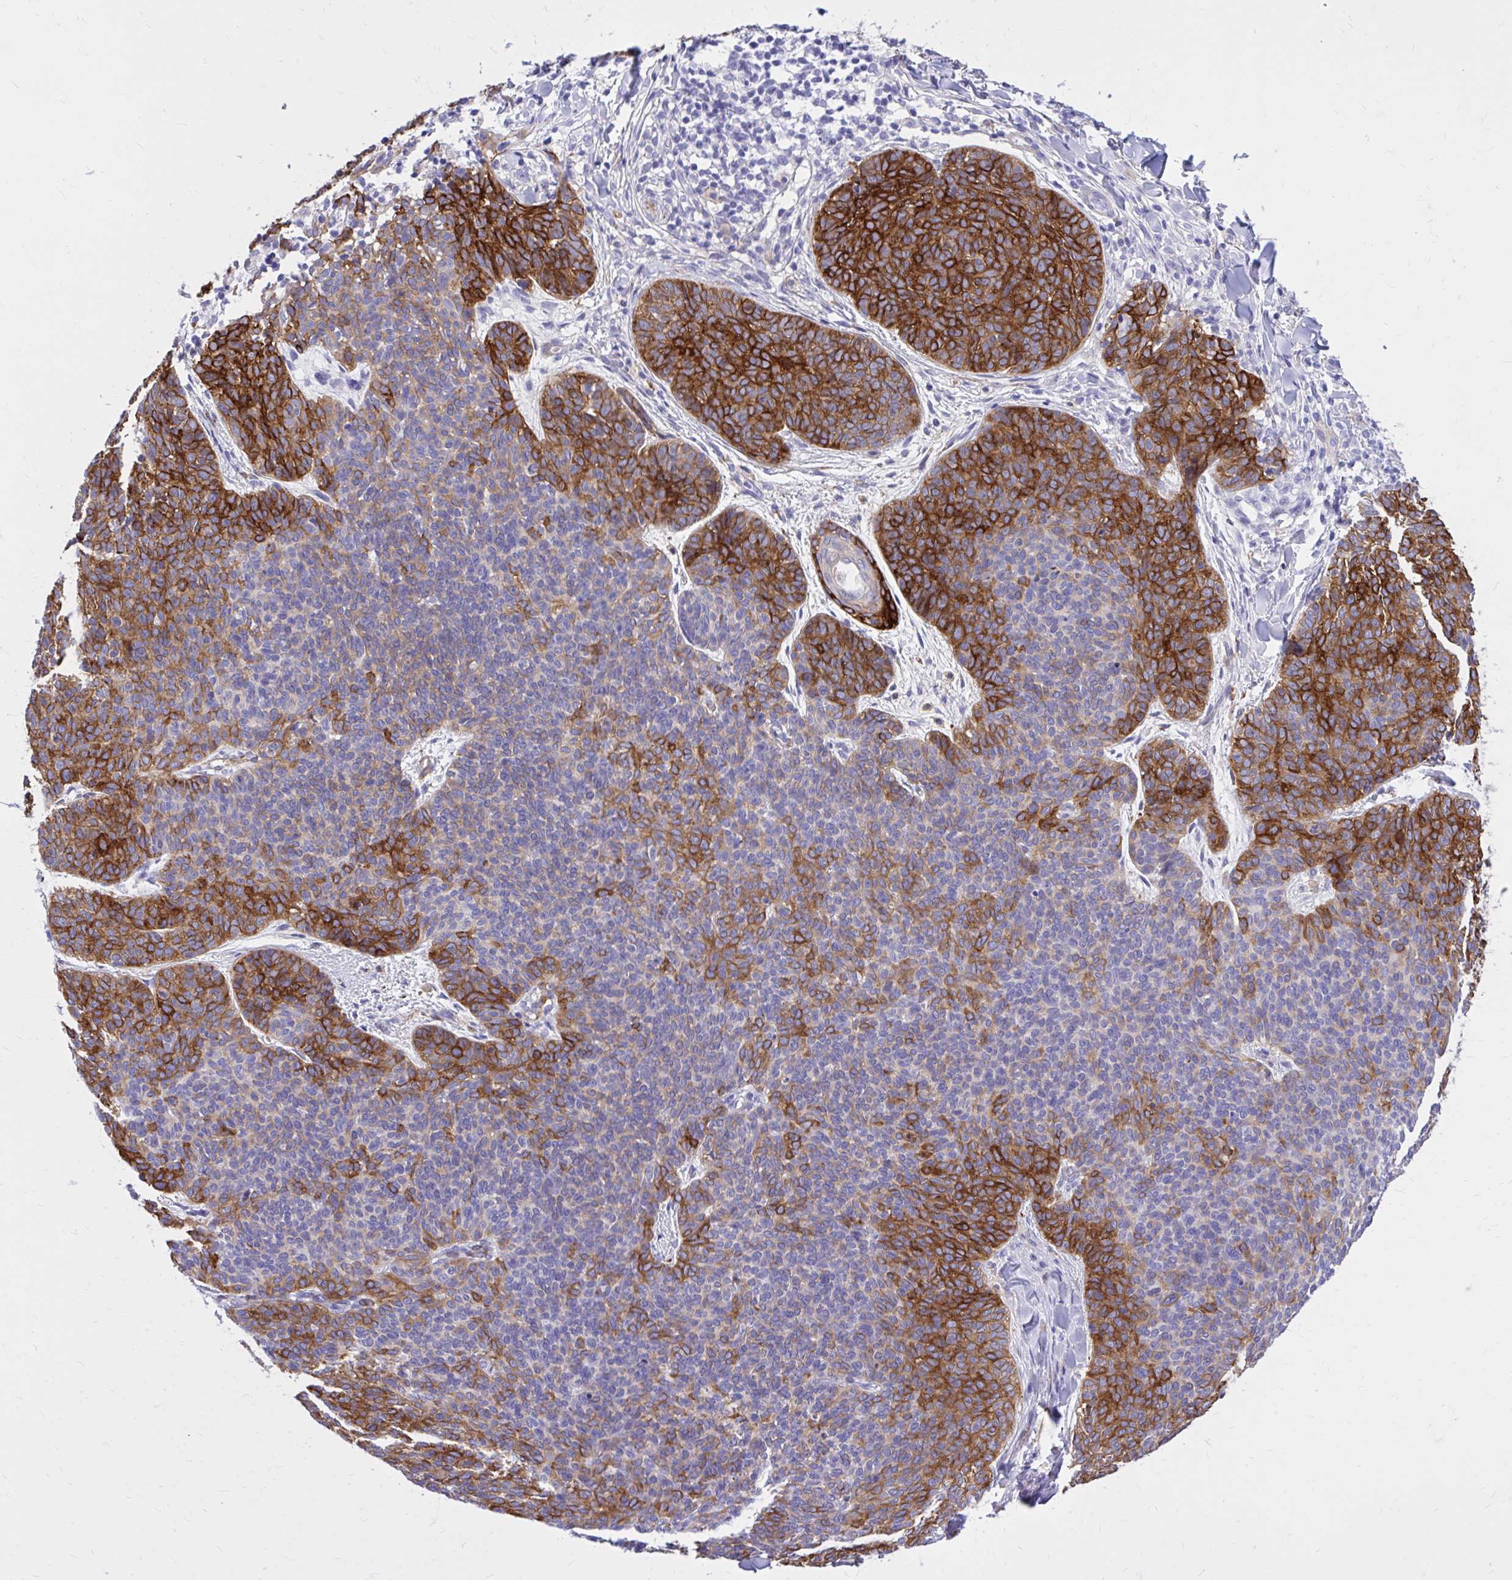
{"staining": {"intensity": "strong", "quantity": "25%-75%", "location": "cytoplasmic/membranous"}, "tissue": "skin cancer", "cell_type": "Tumor cells", "image_type": "cancer", "snomed": [{"axis": "morphology", "description": "Basal cell carcinoma"}, {"axis": "topography", "description": "Skin"}, {"axis": "topography", "description": "Skin of face"}], "caption": "Immunohistochemical staining of human skin cancer (basal cell carcinoma) exhibits high levels of strong cytoplasmic/membranous protein expression in about 25%-75% of tumor cells.", "gene": "EPB41L1", "patient": {"sex": "male", "age": 56}}